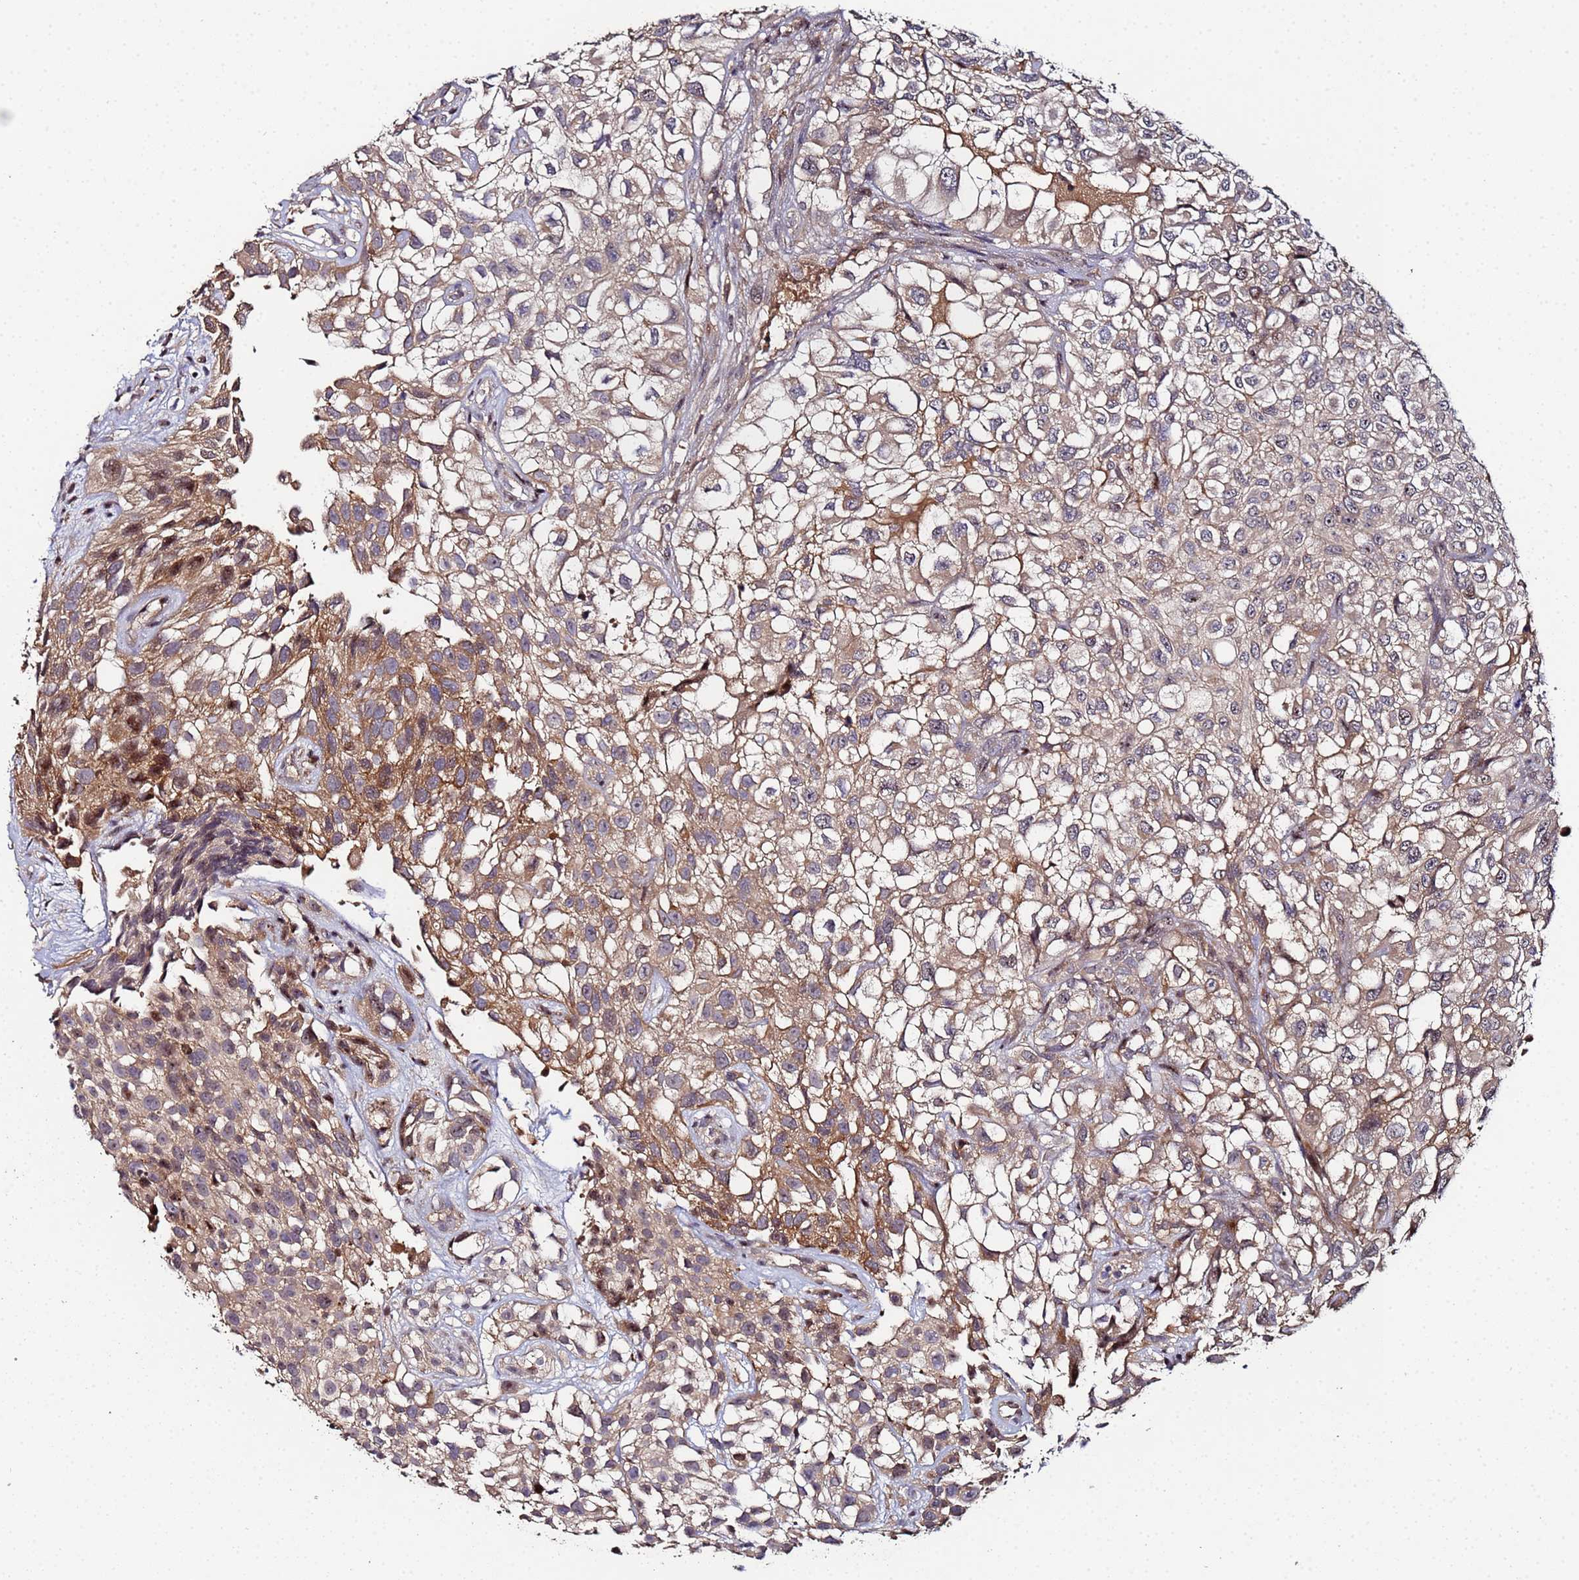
{"staining": {"intensity": "moderate", "quantity": "25%-75%", "location": "cytoplasmic/membranous,nuclear"}, "tissue": "urothelial cancer", "cell_type": "Tumor cells", "image_type": "cancer", "snomed": [{"axis": "morphology", "description": "Urothelial carcinoma, High grade"}, {"axis": "topography", "description": "Urinary bladder"}], "caption": "Tumor cells exhibit medium levels of moderate cytoplasmic/membranous and nuclear positivity in approximately 25%-75% of cells in urothelial carcinoma (high-grade).", "gene": "OSER1", "patient": {"sex": "male", "age": 56}}